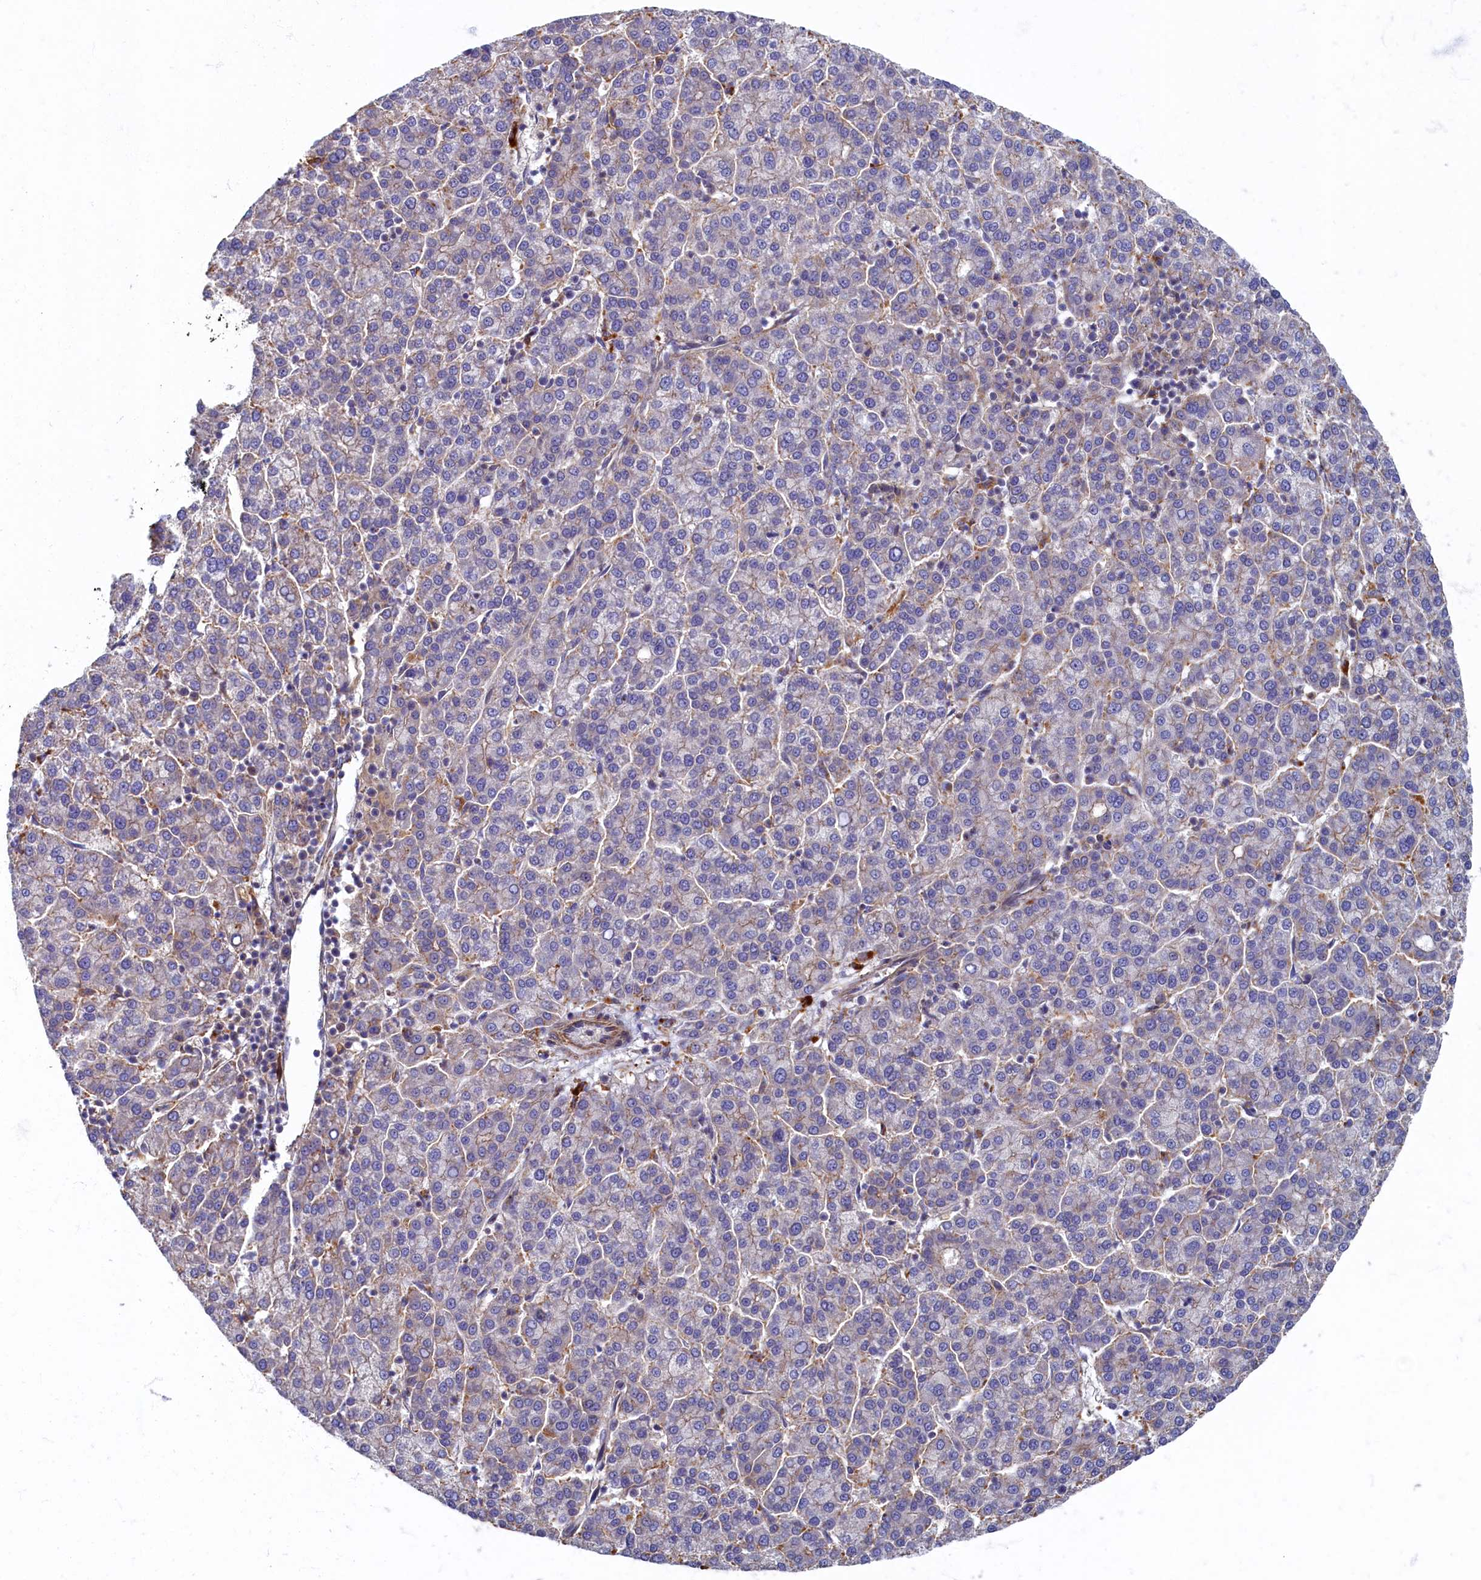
{"staining": {"intensity": "weak", "quantity": "<25%", "location": "cytoplasmic/membranous"}, "tissue": "liver cancer", "cell_type": "Tumor cells", "image_type": "cancer", "snomed": [{"axis": "morphology", "description": "Carcinoma, Hepatocellular, NOS"}, {"axis": "topography", "description": "Liver"}], "caption": "A high-resolution photomicrograph shows immunohistochemistry staining of hepatocellular carcinoma (liver), which shows no significant expression in tumor cells.", "gene": "PSMG2", "patient": {"sex": "female", "age": 58}}